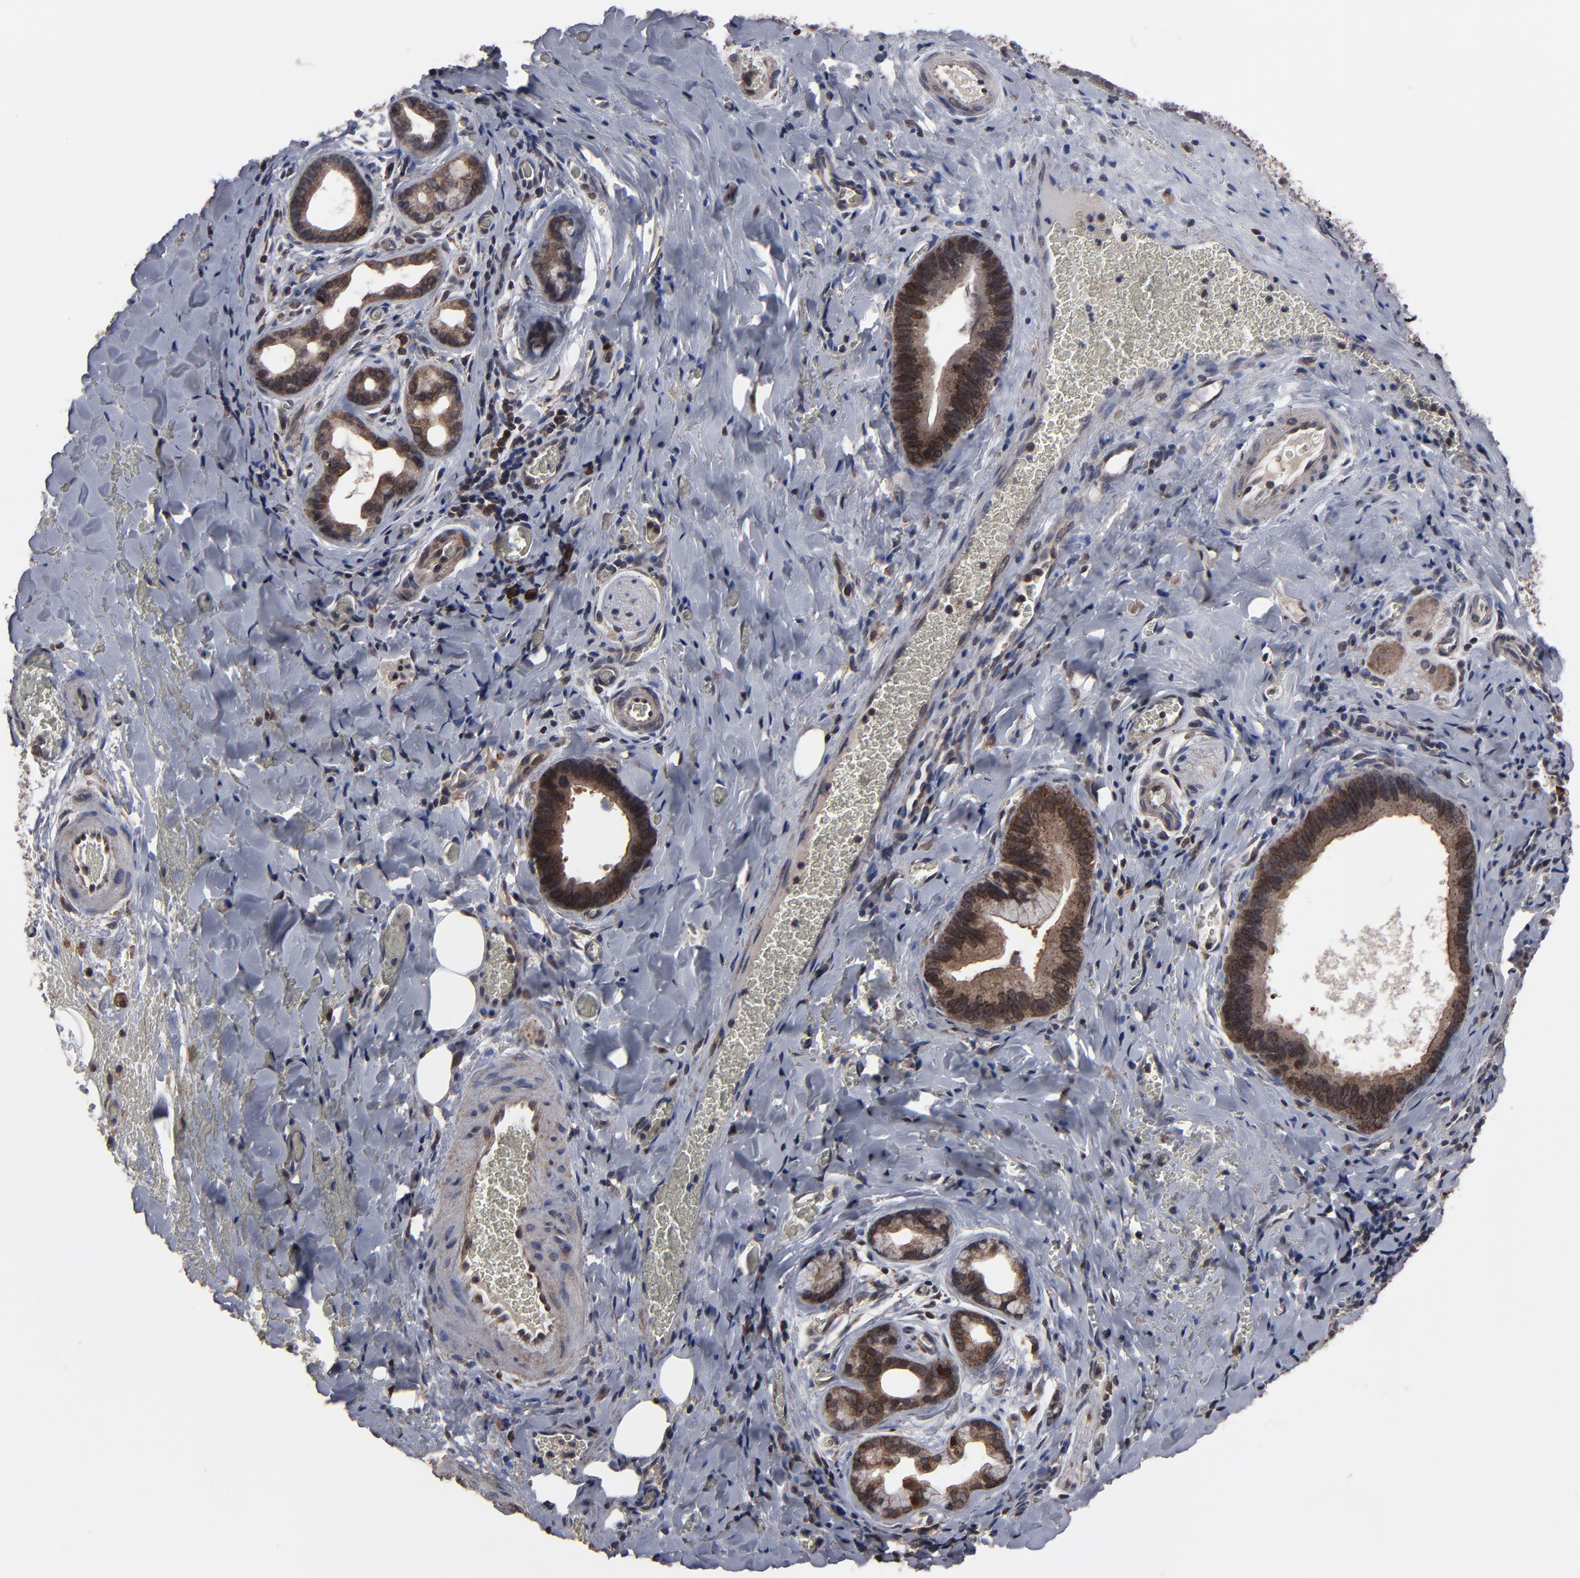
{"staining": {"intensity": "moderate", "quantity": ">75%", "location": "cytoplasmic/membranous,nuclear"}, "tissue": "liver cancer", "cell_type": "Tumor cells", "image_type": "cancer", "snomed": [{"axis": "morphology", "description": "Cholangiocarcinoma"}, {"axis": "topography", "description": "Liver"}], "caption": "Immunohistochemistry histopathology image of liver cholangiocarcinoma stained for a protein (brown), which reveals medium levels of moderate cytoplasmic/membranous and nuclear expression in about >75% of tumor cells.", "gene": "KIAA2026", "patient": {"sex": "female", "age": 55}}